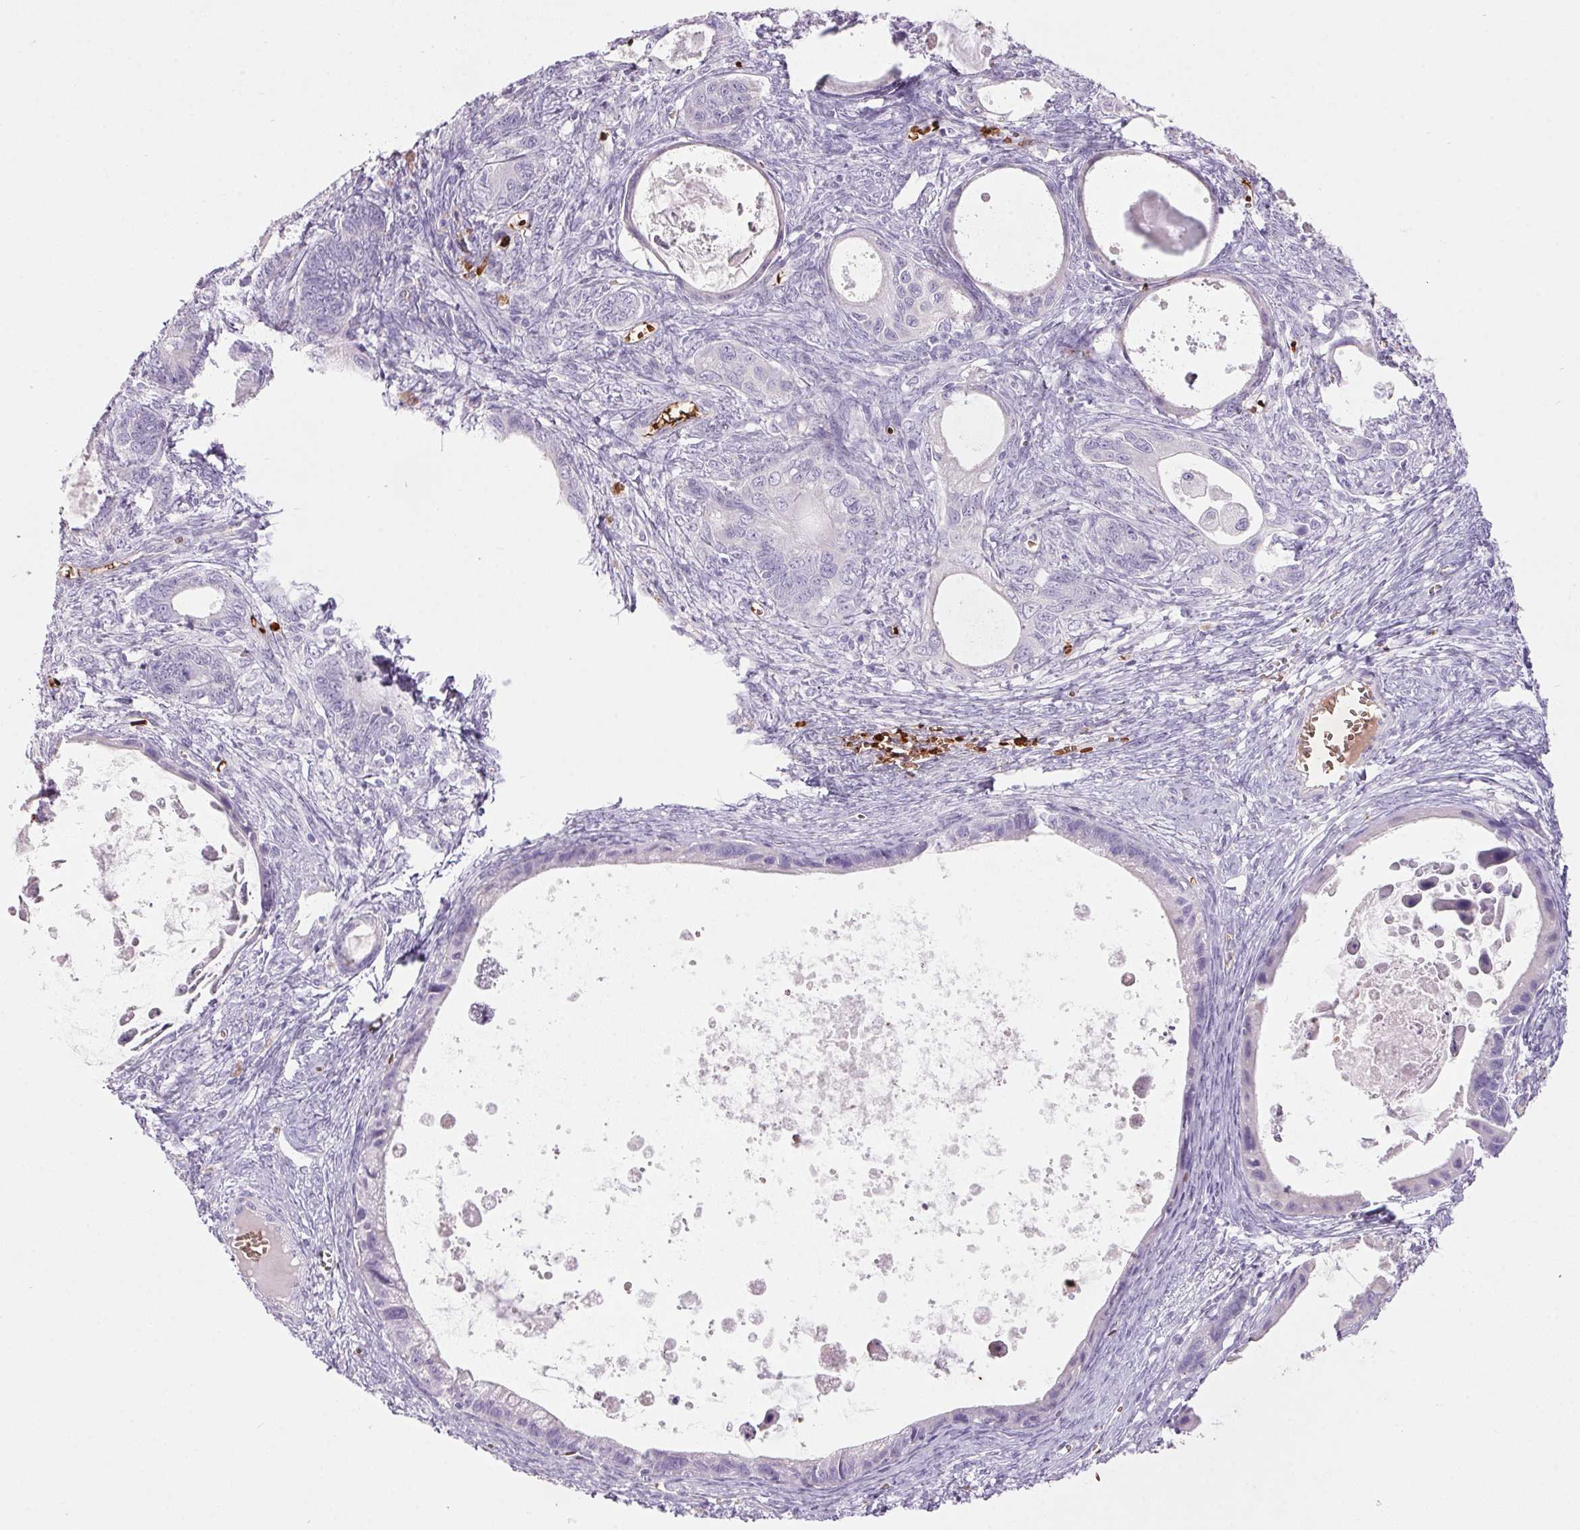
{"staining": {"intensity": "negative", "quantity": "none", "location": "none"}, "tissue": "ovarian cancer", "cell_type": "Tumor cells", "image_type": "cancer", "snomed": [{"axis": "morphology", "description": "Cystadenocarcinoma, mucinous, NOS"}, {"axis": "topography", "description": "Ovary"}], "caption": "Tumor cells are negative for protein expression in human ovarian cancer.", "gene": "HBQ1", "patient": {"sex": "female", "age": 64}}